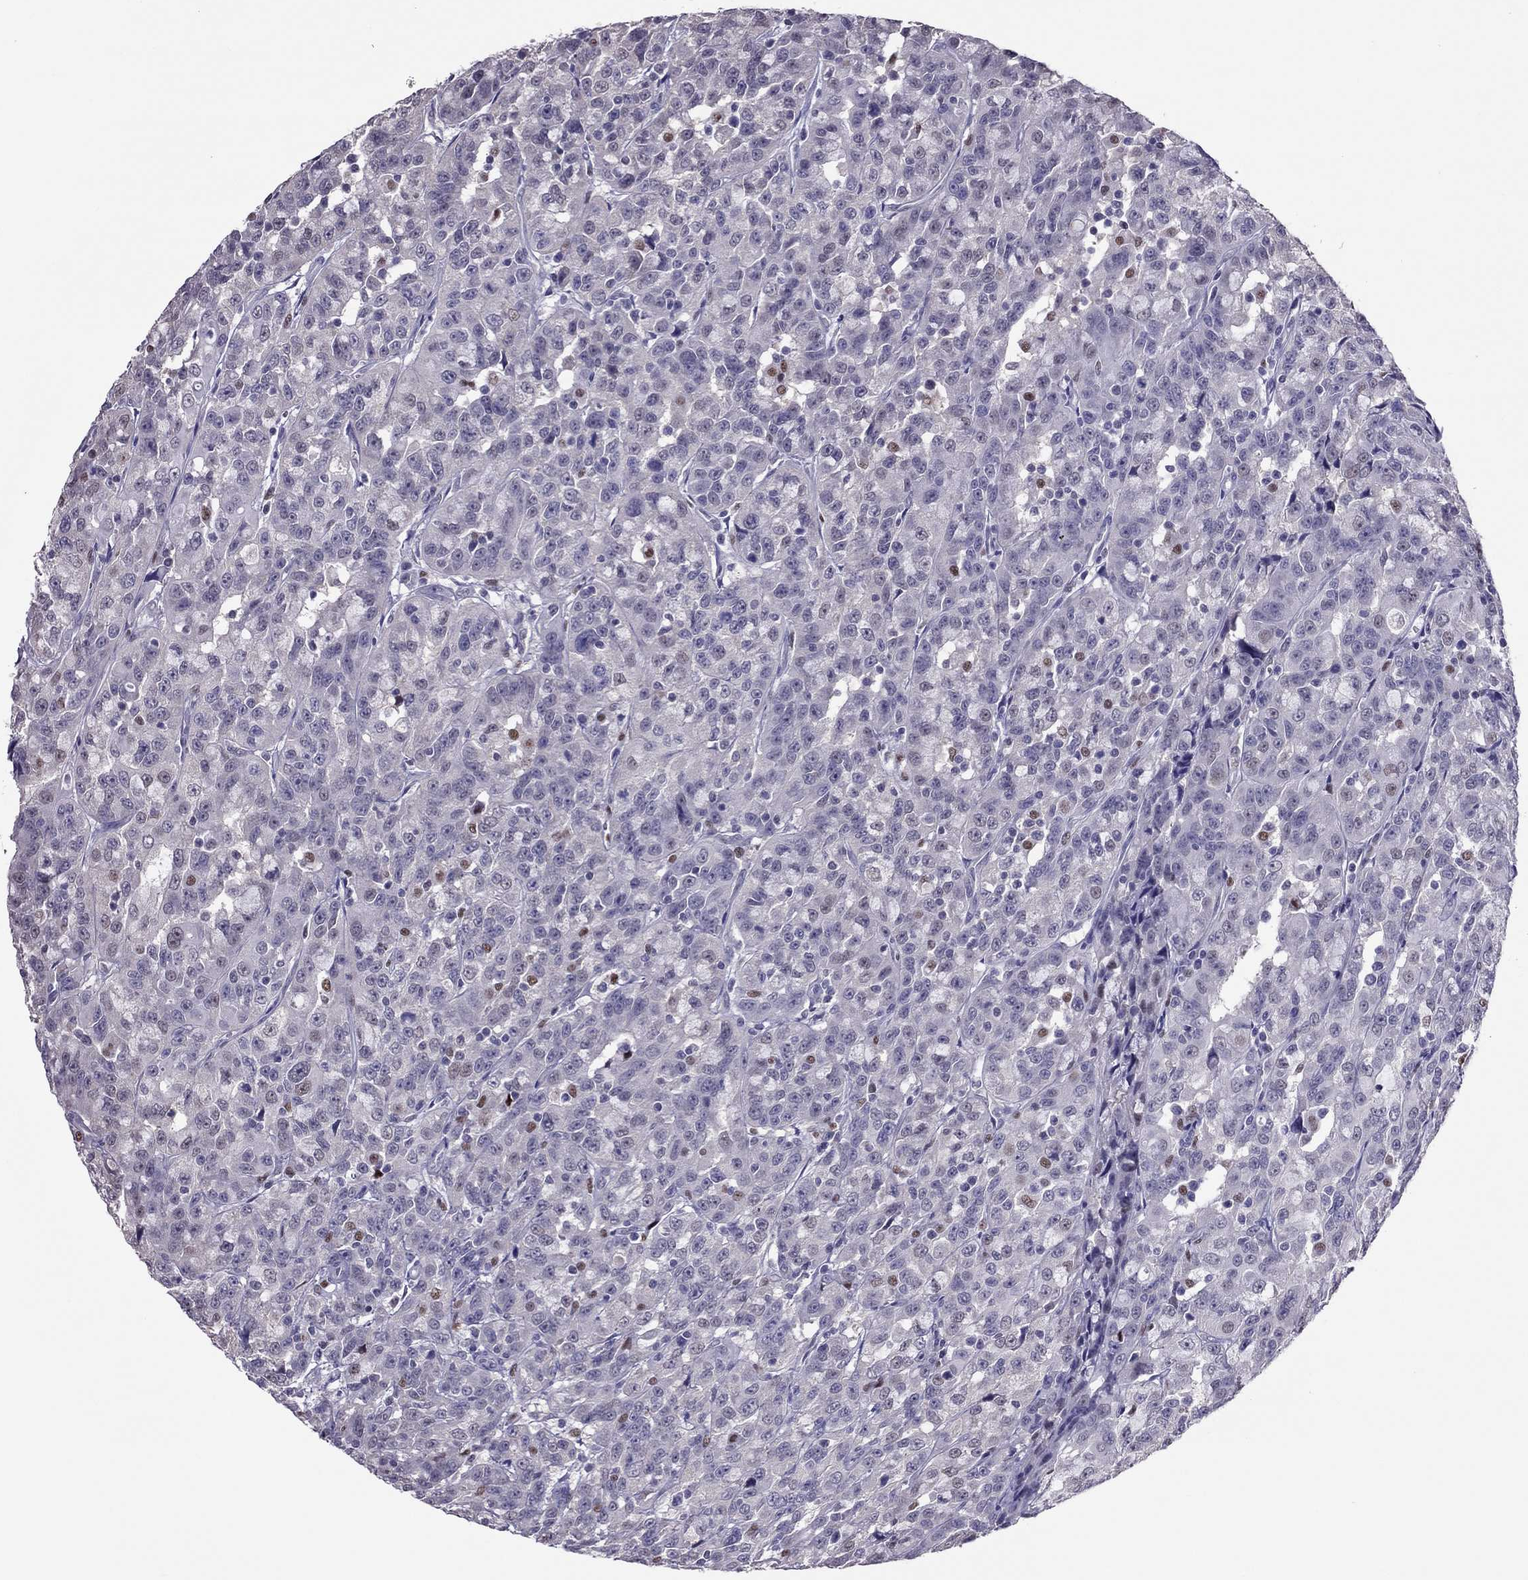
{"staining": {"intensity": "negative", "quantity": "none", "location": "none"}, "tissue": "urothelial cancer", "cell_type": "Tumor cells", "image_type": "cancer", "snomed": [{"axis": "morphology", "description": "Urothelial carcinoma, NOS"}, {"axis": "morphology", "description": "Urothelial carcinoma, High grade"}, {"axis": "topography", "description": "Urinary bladder"}], "caption": "High power microscopy histopathology image of an immunohistochemistry histopathology image of urothelial cancer, revealing no significant expression in tumor cells.", "gene": "SPINT3", "patient": {"sex": "female", "age": 73}}